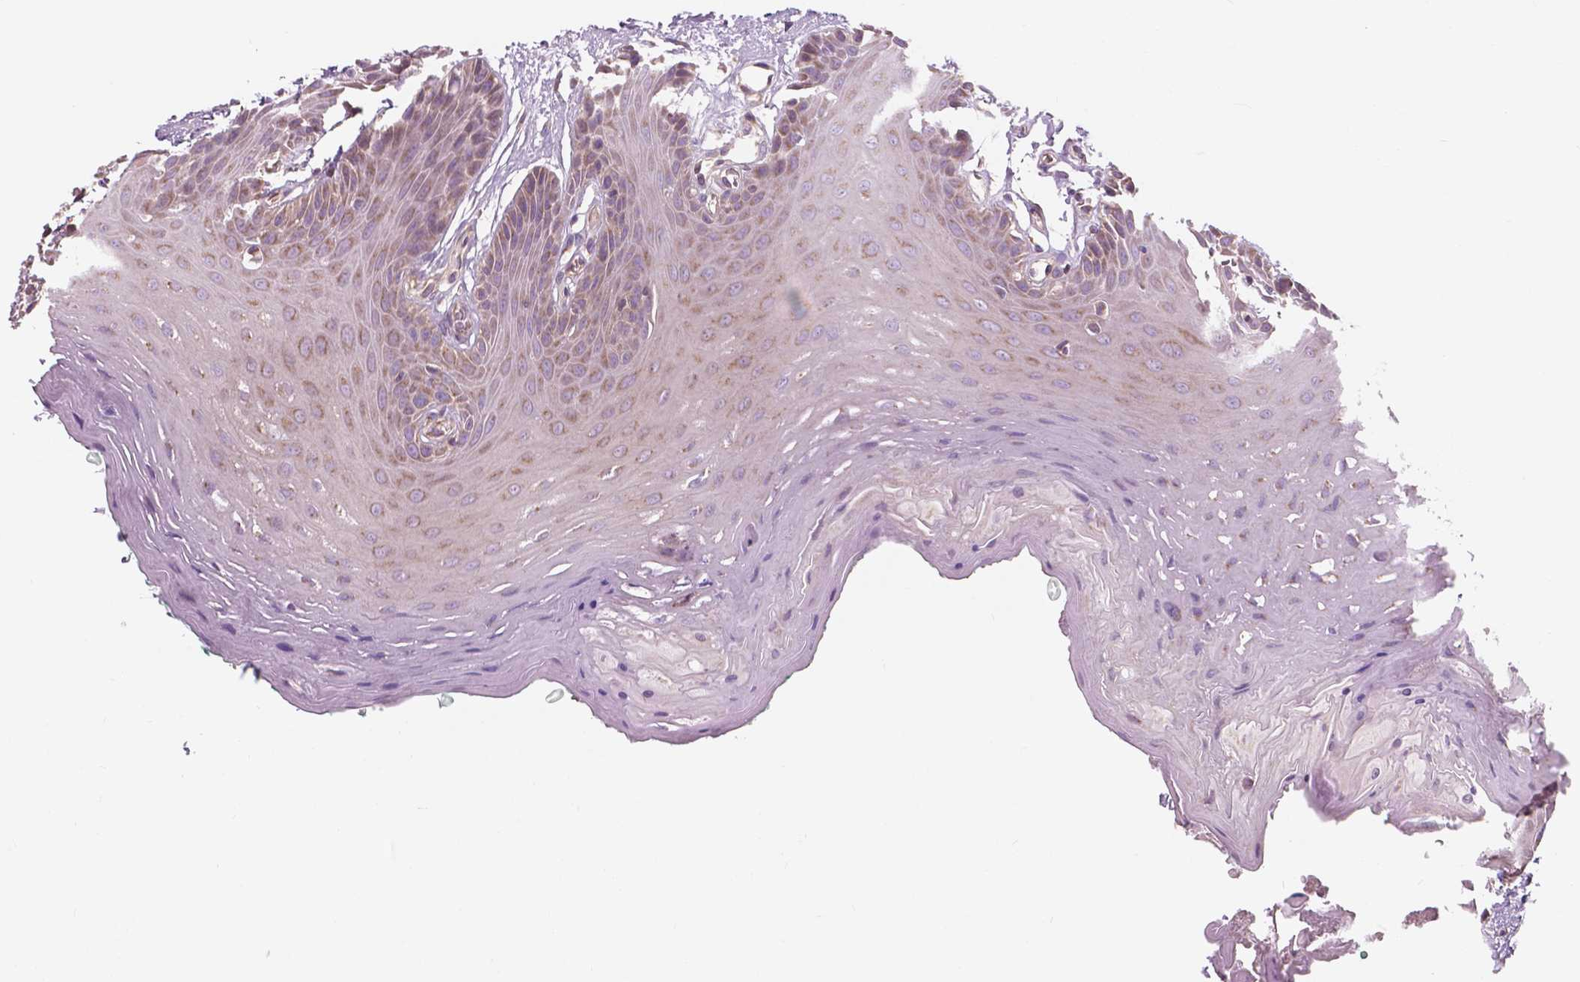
{"staining": {"intensity": "weak", "quantity": "<25%", "location": "cytoplasmic/membranous"}, "tissue": "oral mucosa", "cell_type": "Squamous epithelial cells", "image_type": "normal", "snomed": [{"axis": "morphology", "description": "Normal tissue, NOS"}, {"axis": "morphology", "description": "Squamous cell carcinoma, NOS"}, {"axis": "topography", "description": "Oral tissue"}, {"axis": "topography", "description": "Head-Neck"}], "caption": "An immunohistochemistry (IHC) histopathology image of unremarkable oral mucosa is shown. There is no staining in squamous epithelial cells of oral mucosa. (Stains: DAB IHC with hematoxylin counter stain, Microscopy: brightfield microscopy at high magnification).", "gene": "SURF4", "patient": {"sex": "female", "age": 50}}